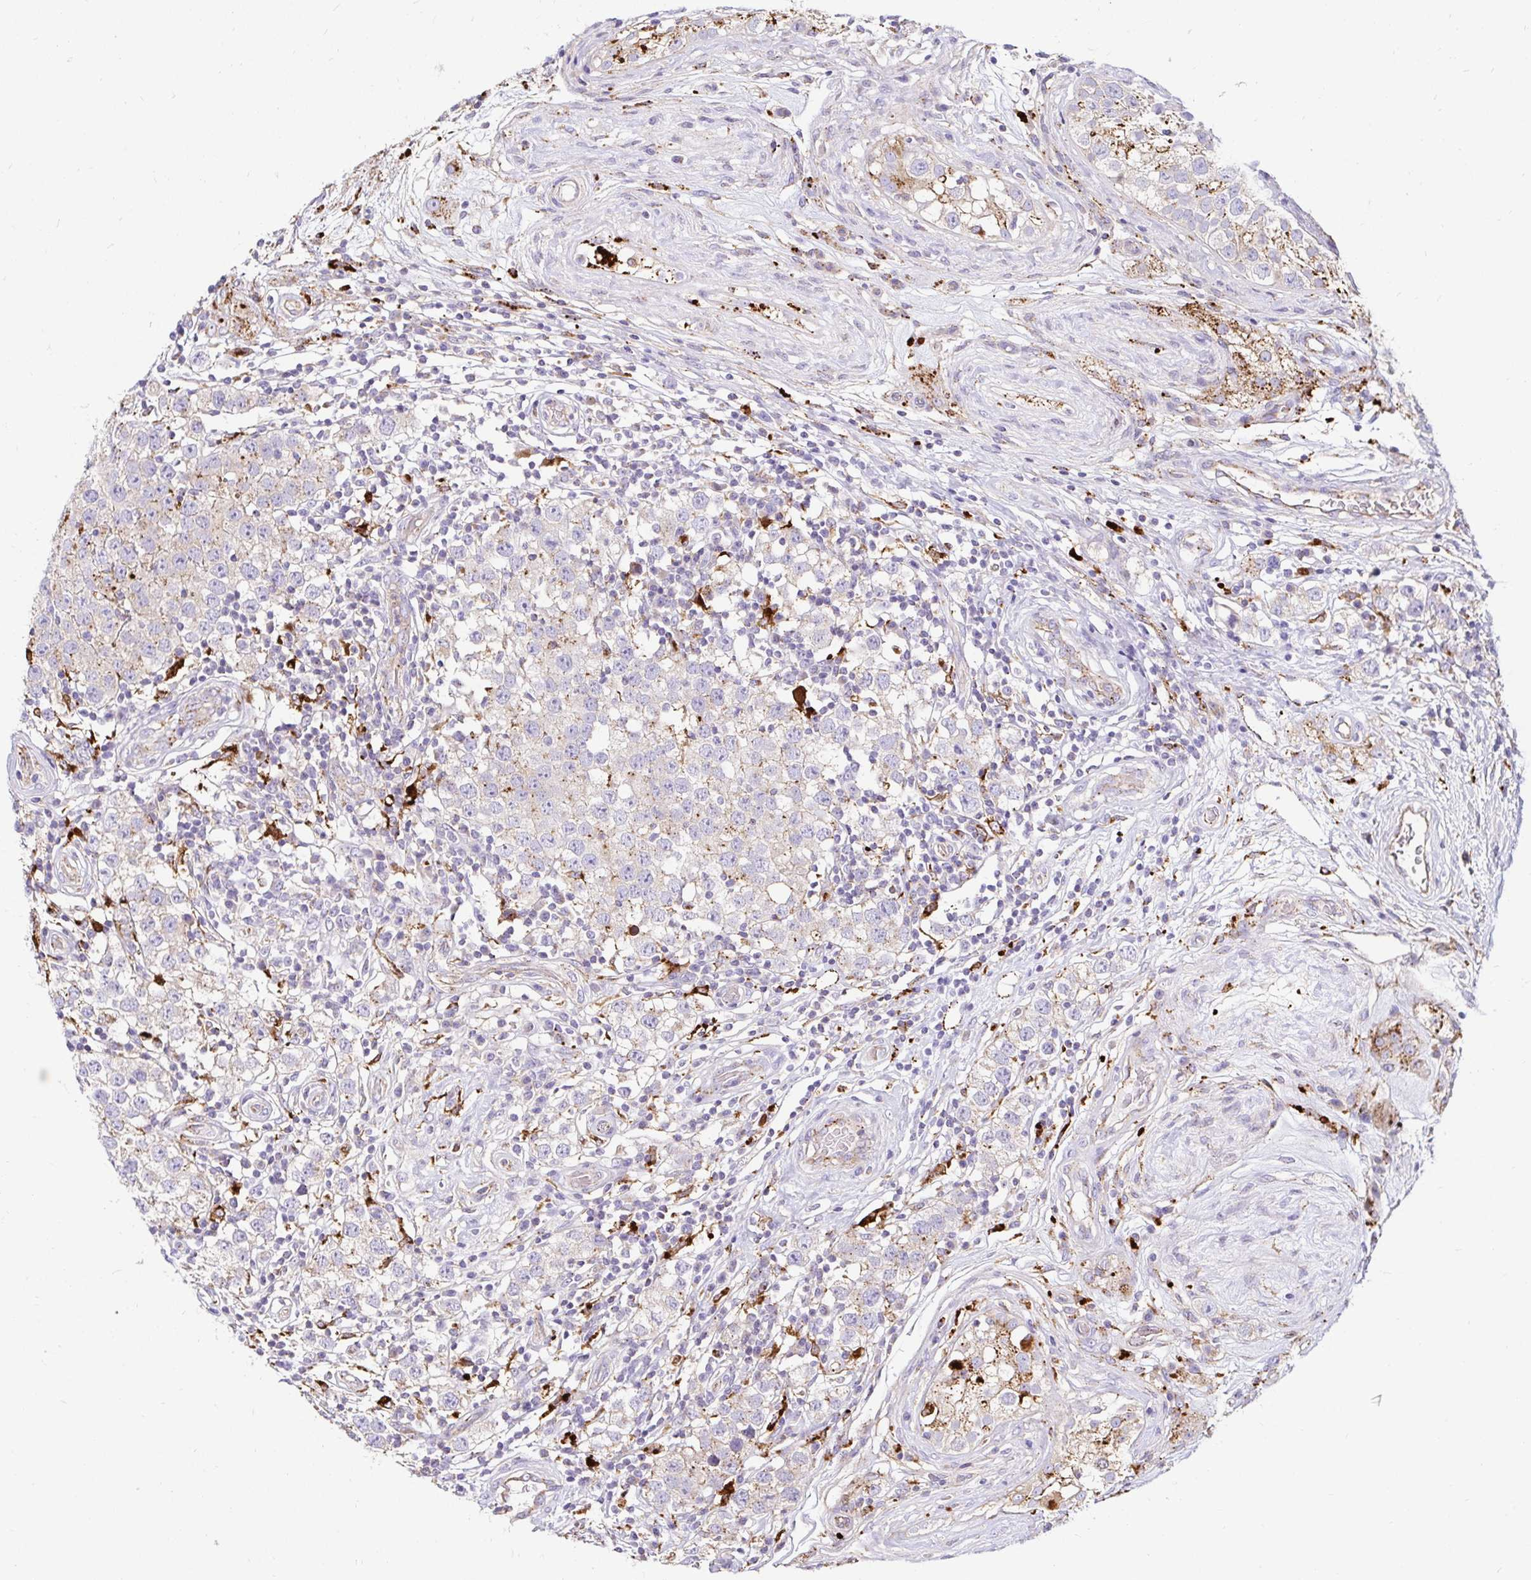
{"staining": {"intensity": "moderate", "quantity": "<25%", "location": "cytoplasmic/membranous"}, "tissue": "testis cancer", "cell_type": "Tumor cells", "image_type": "cancer", "snomed": [{"axis": "morphology", "description": "Seminoma, NOS"}, {"axis": "topography", "description": "Testis"}], "caption": "Protein expression analysis of testis cancer (seminoma) exhibits moderate cytoplasmic/membranous positivity in approximately <25% of tumor cells. Ihc stains the protein of interest in brown and the nuclei are stained blue.", "gene": "FUCA1", "patient": {"sex": "male", "age": 34}}